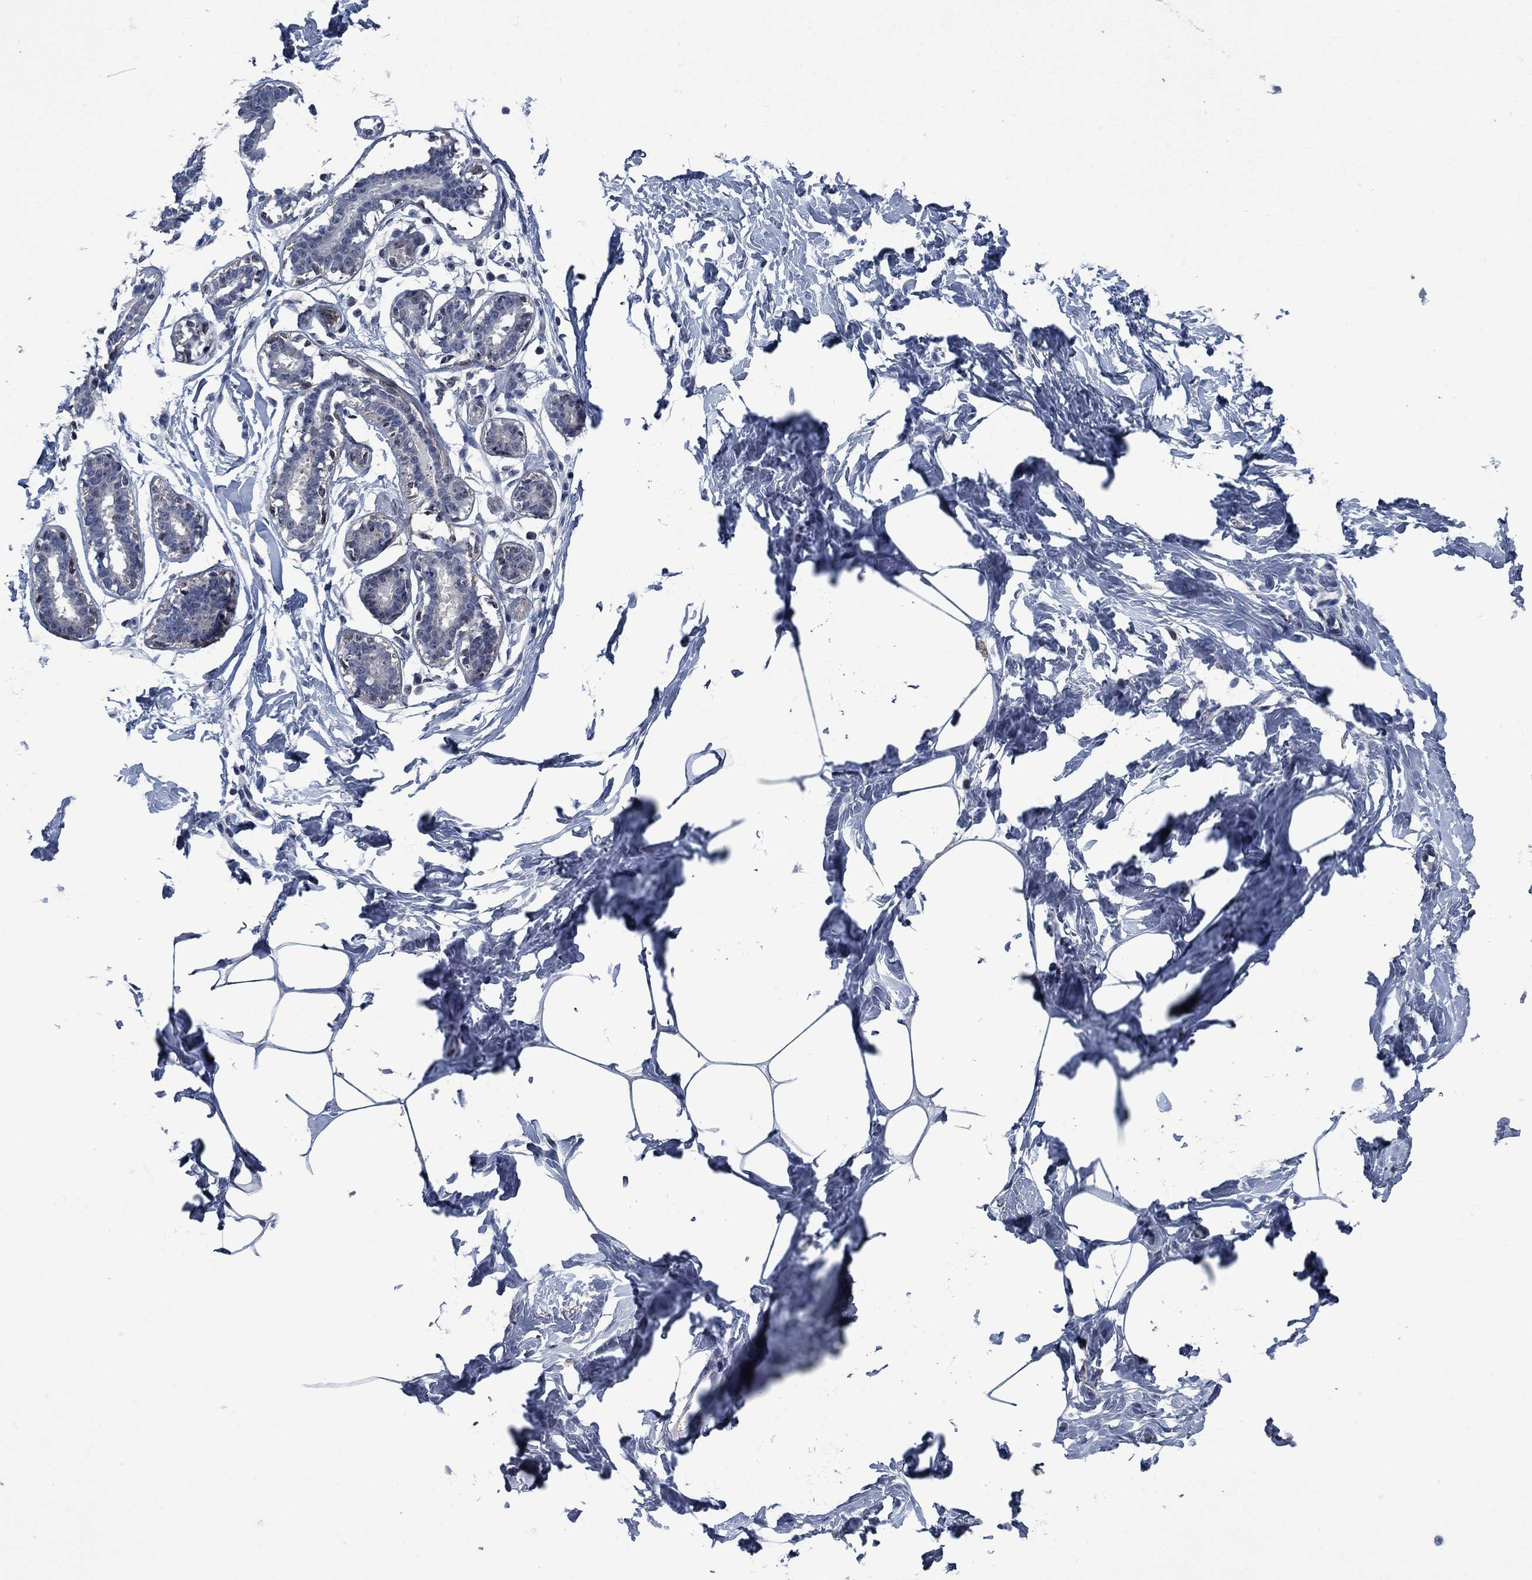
{"staining": {"intensity": "negative", "quantity": "none", "location": "none"}, "tissue": "breast", "cell_type": "Adipocytes", "image_type": "normal", "snomed": [{"axis": "morphology", "description": "Normal tissue, NOS"}, {"axis": "morphology", "description": "Lobular carcinoma, in situ"}, {"axis": "topography", "description": "Breast"}], "caption": "A high-resolution histopathology image shows immunohistochemistry (IHC) staining of benign breast, which displays no significant expression in adipocytes.", "gene": "PNMA8A", "patient": {"sex": "female", "age": 35}}